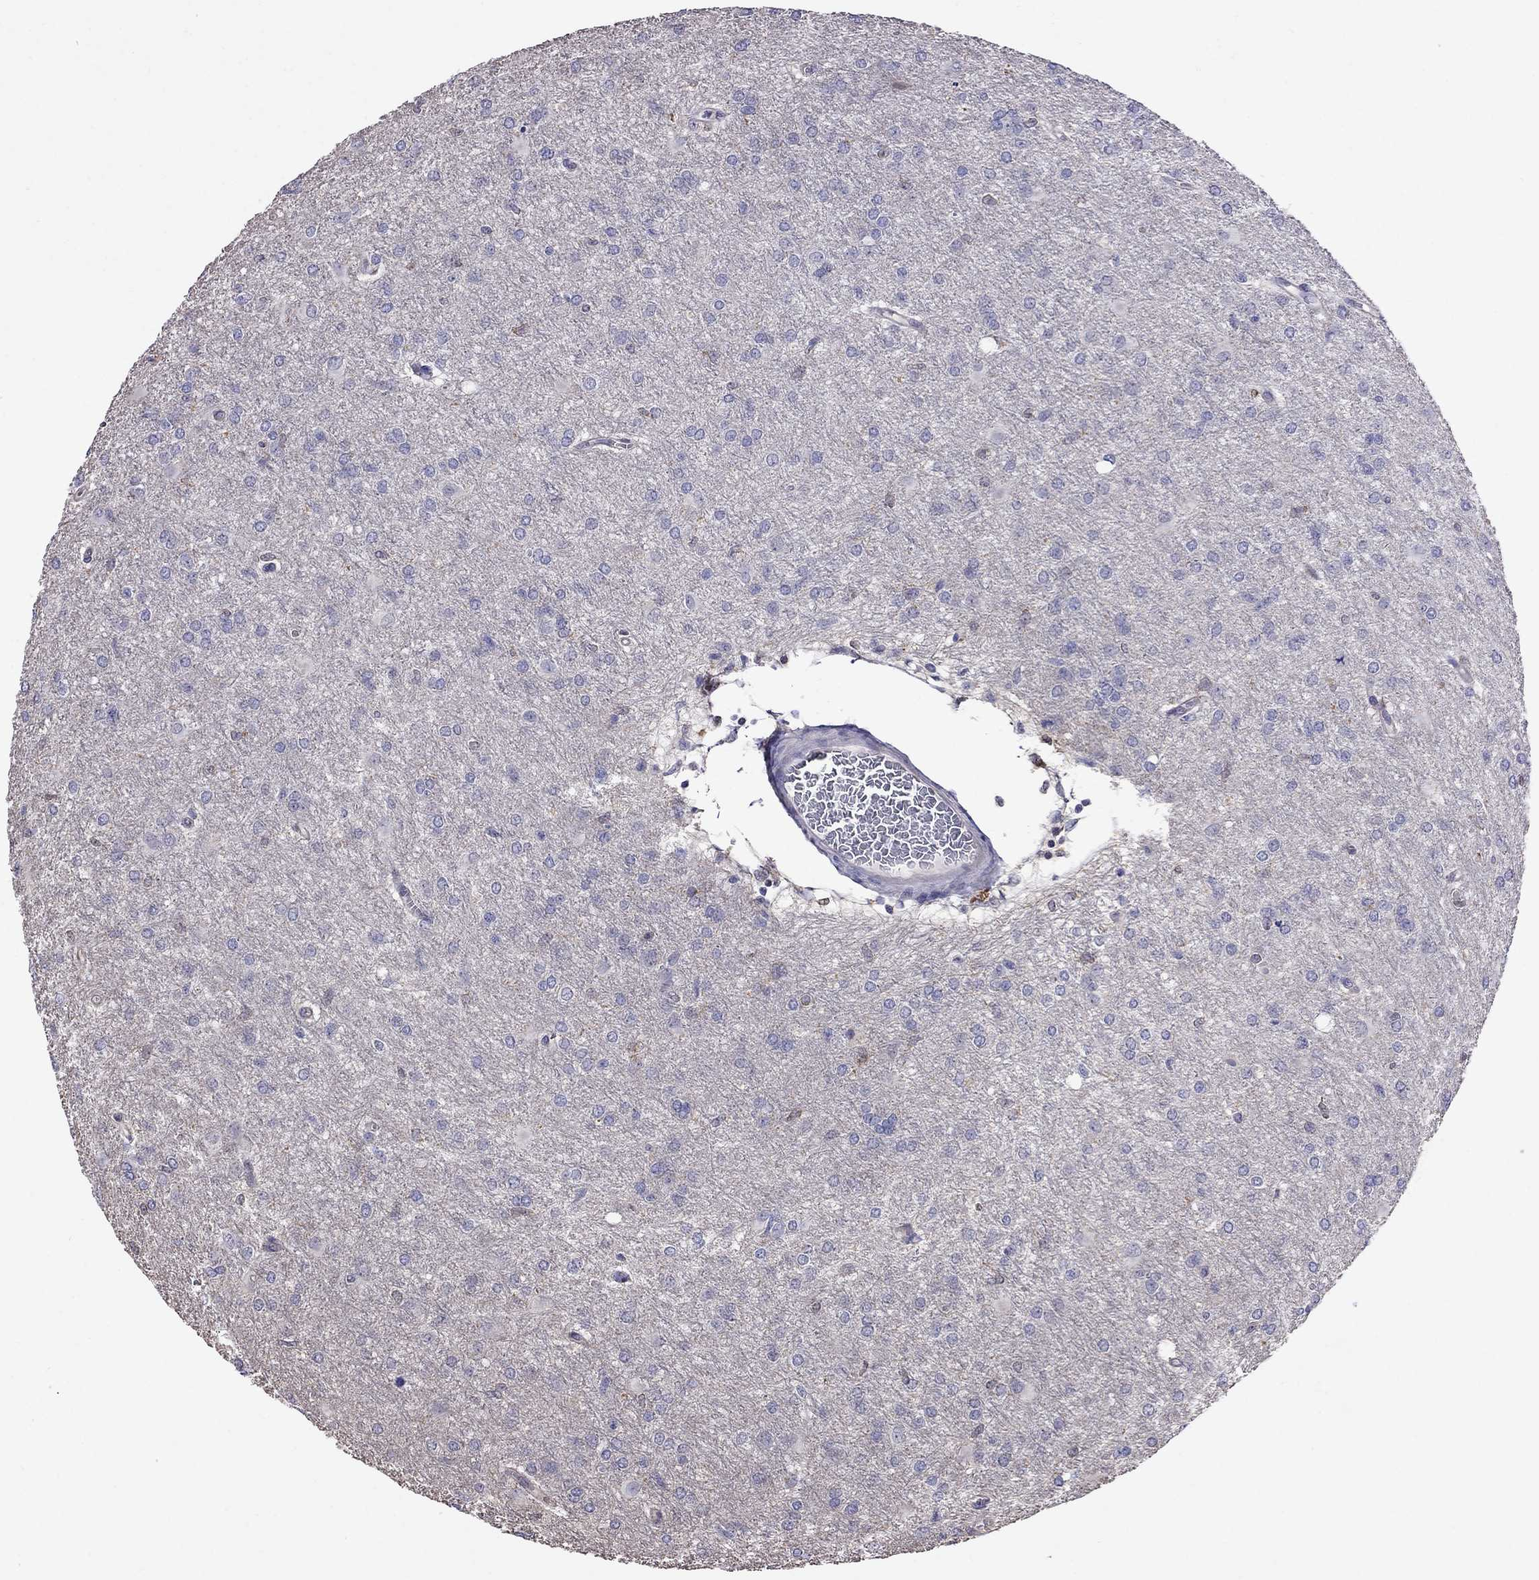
{"staining": {"intensity": "negative", "quantity": "none", "location": "none"}, "tissue": "glioma", "cell_type": "Tumor cells", "image_type": "cancer", "snomed": [{"axis": "morphology", "description": "Glioma, malignant, High grade"}, {"axis": "topography", "description": "Brain"}], "caption": "This is a image of immunohistochemistry (IHC) staining of glioma, which shows no positivity in tumor cells. (DAB (3,3'-diaminobenzidine) immunohistochemistry (IHC), high magnification).", "gene": "ADAM28", "patient": {"sex": "male", "age": 68}}